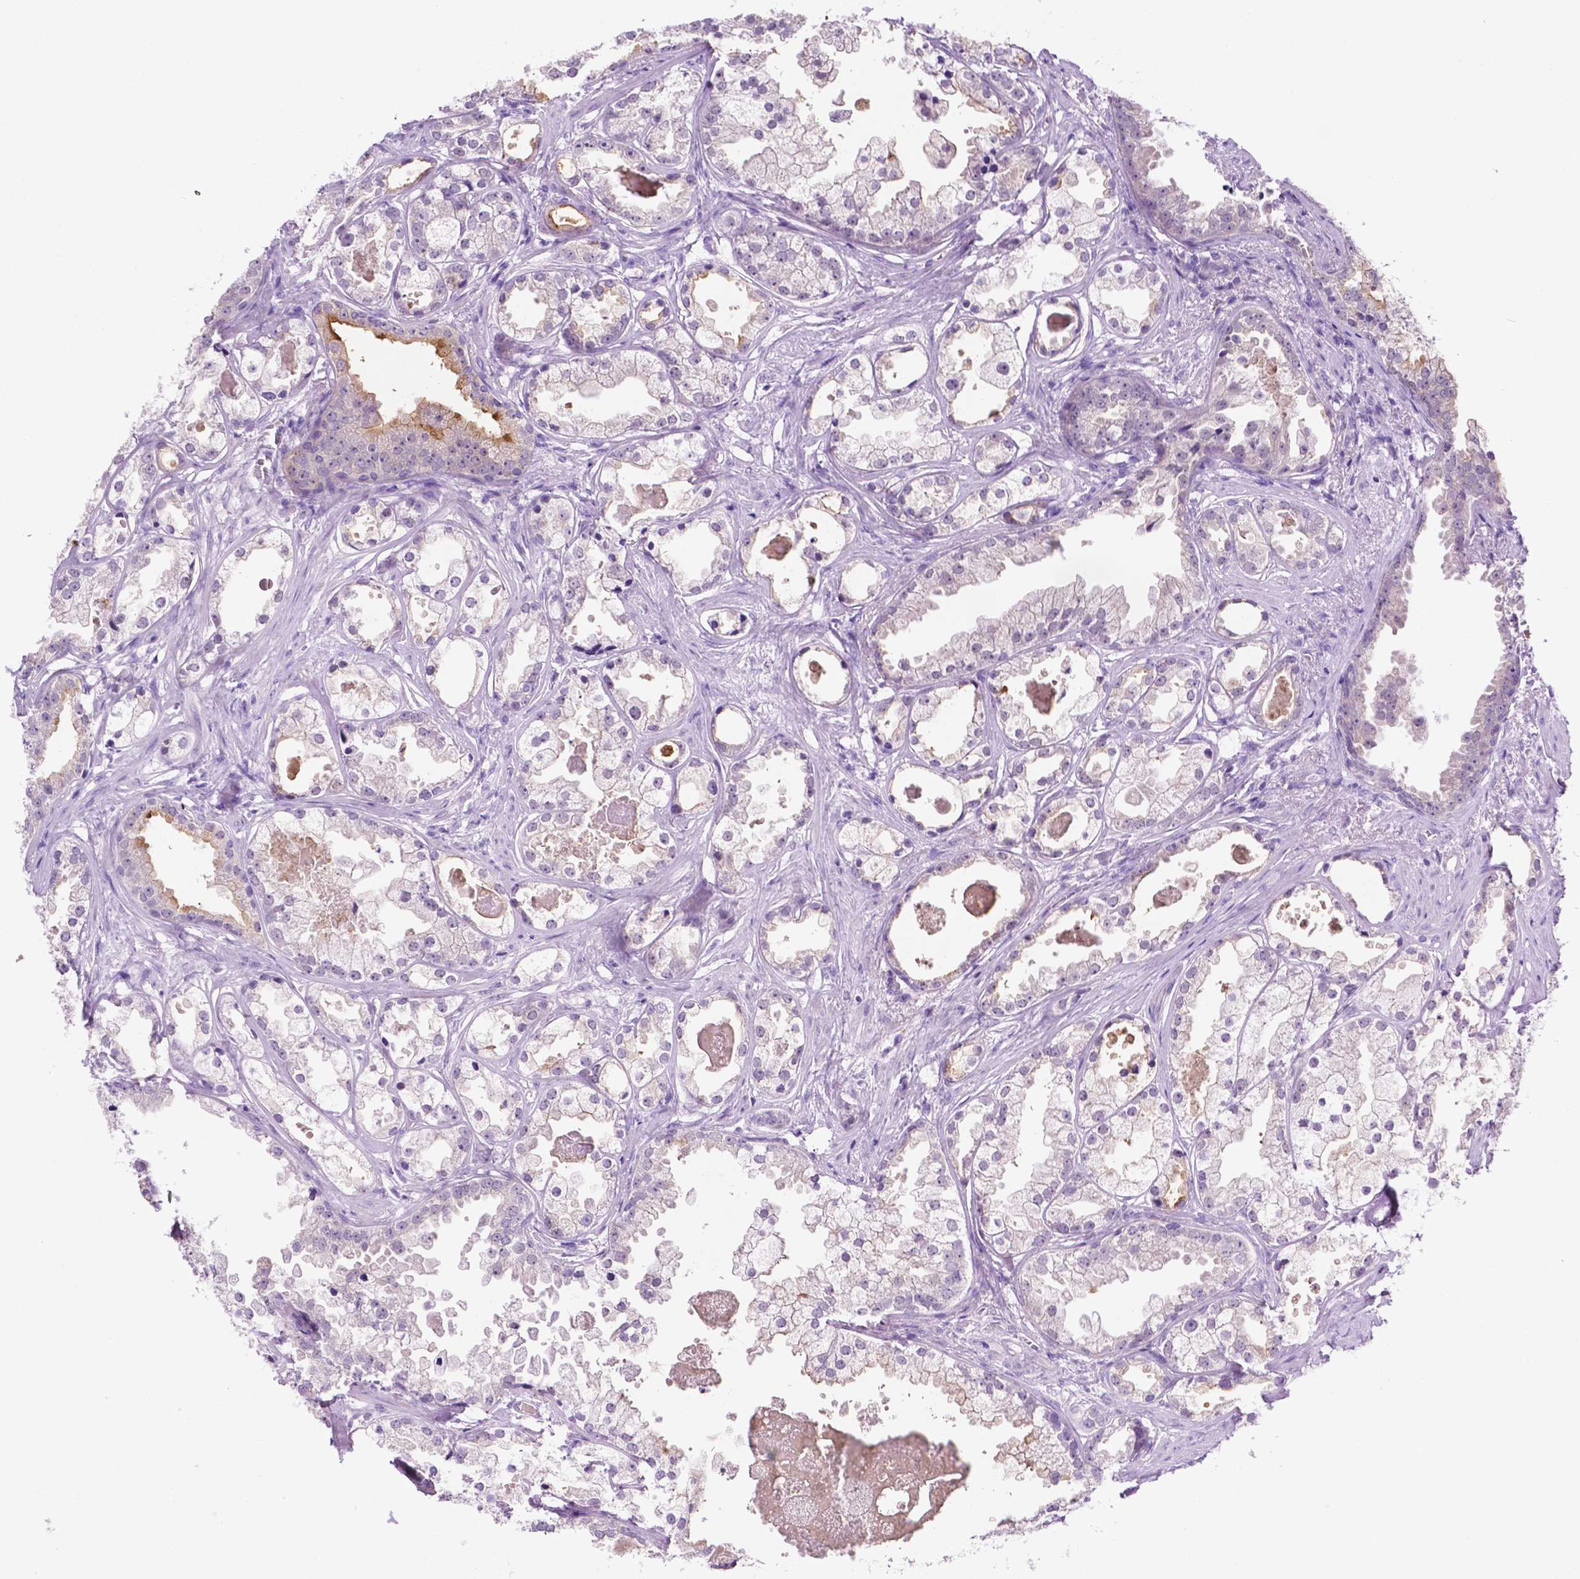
{"staining": {"intensity": "negative", "quantity": "none", "location": "none"}, "tissue": "prostate cancer", "cell_type": "Tumor cells", "image_type": "cancer", "snomed": [{"axis": "morphology", "description": "Adenocarcinoma, Low grade"}, {"axis": "topography", "description": "Prostate"}], "caption": "The histopathology image exhibits no staining of tumor cells in prostate cancer (adenocarcinoma (low-grade)).", "gene": "MMP27", "patient": {"sex": "male", "age": 65}}